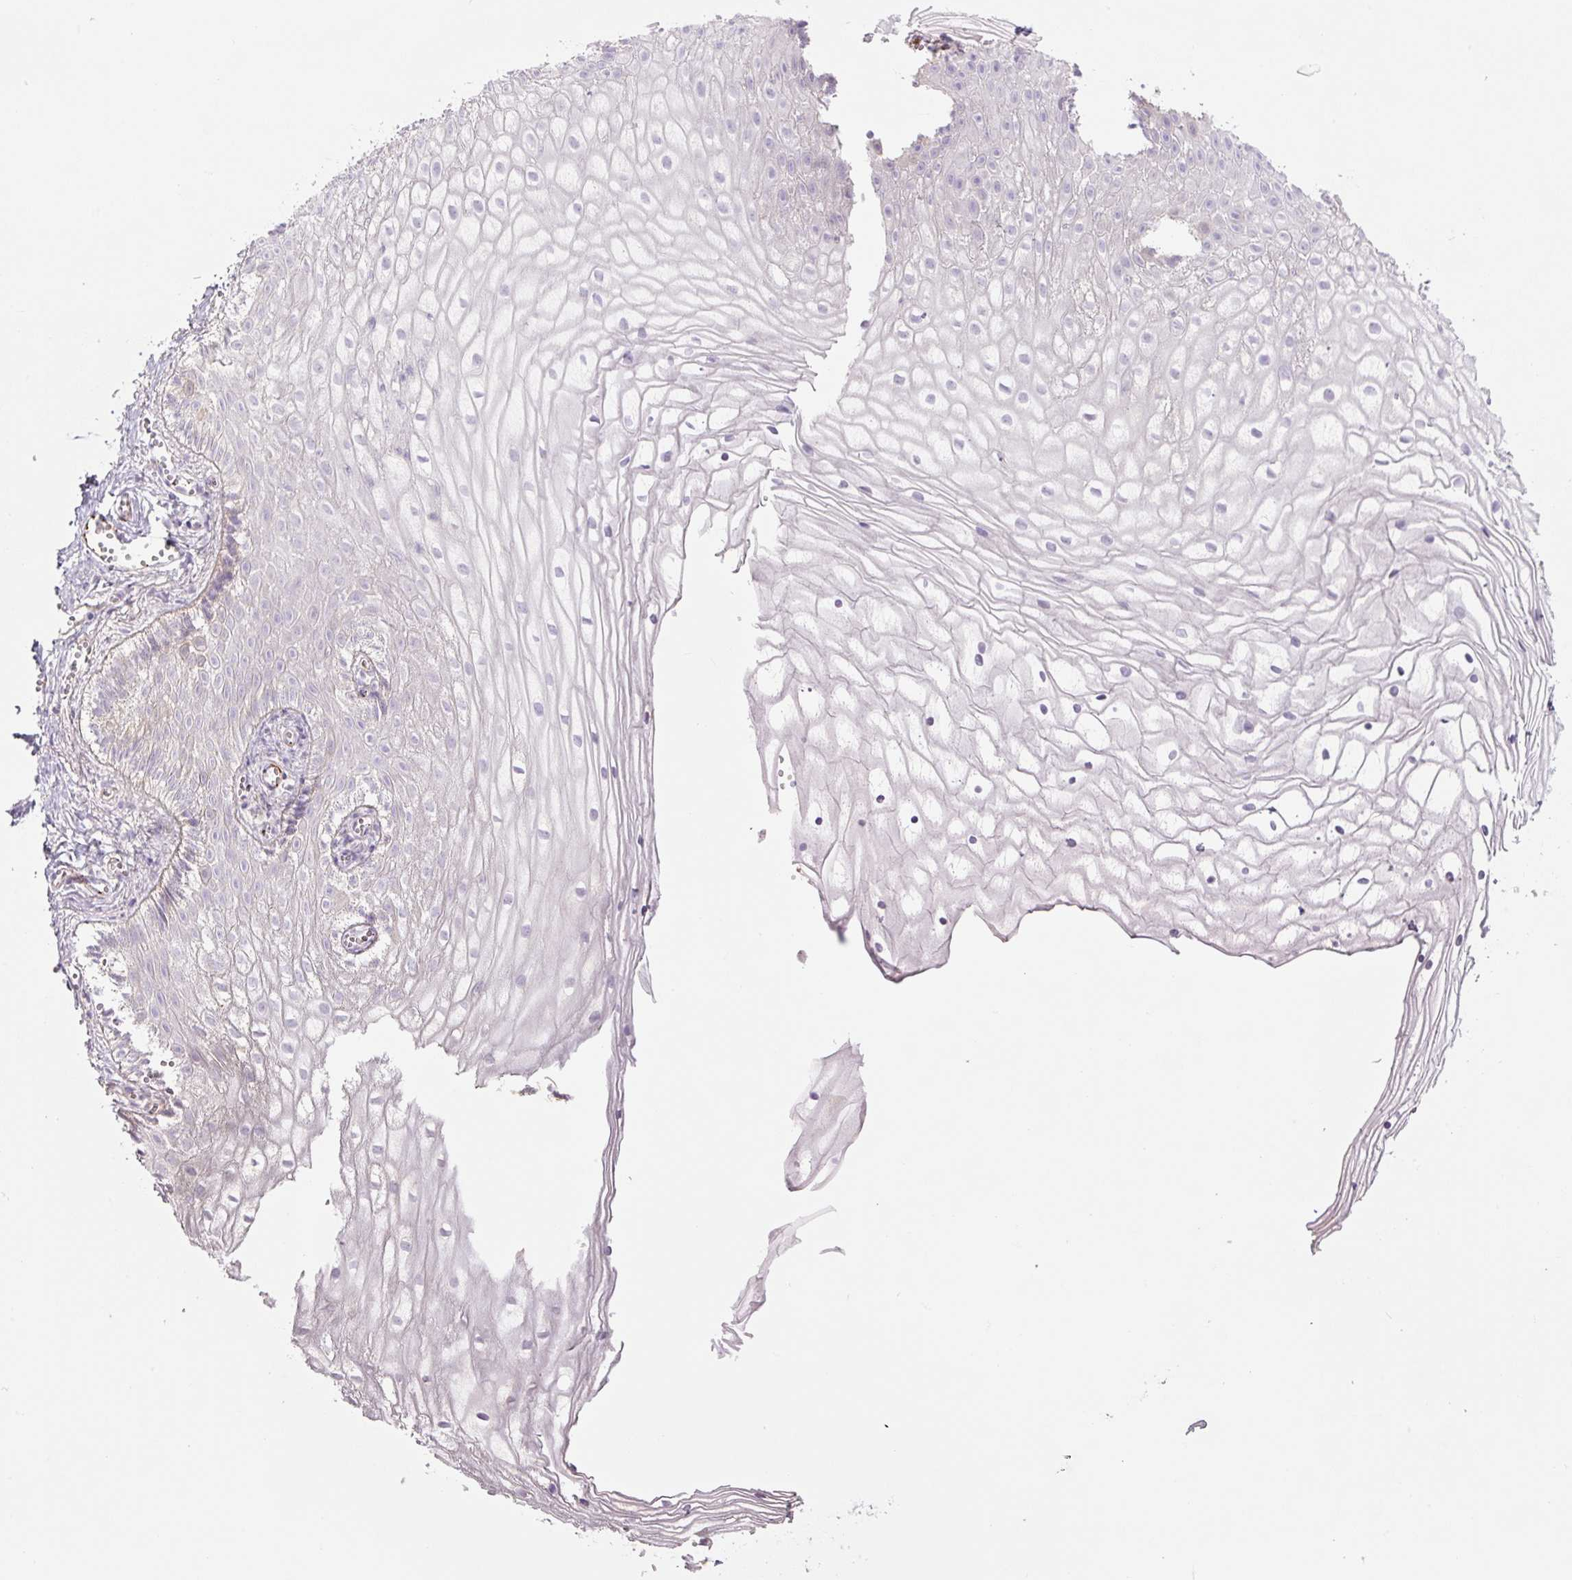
{"staining": {"intensity": "weak", "quantity": "<25%", "location": "cytoplasmic/membranous"}, "tissue": "vagina", "cell_type": "Squamous epithelial cells", "image_type": "normal", "snomed": [{"axis": "morphology", "description": "Normal tissue, NOS"}, {"axis": "topography", "description": "Vagina"}], "caption": "Squamous epithelial cells show no significant expression in normal vagina. The staining was performed using DAB to visualize the protein expression in brown, while the nuclei were stained in blue with hematoxylin (Magnification: 20x).", "gene": "CCNI2", "patient": {"sex": "female", "age": 56}}